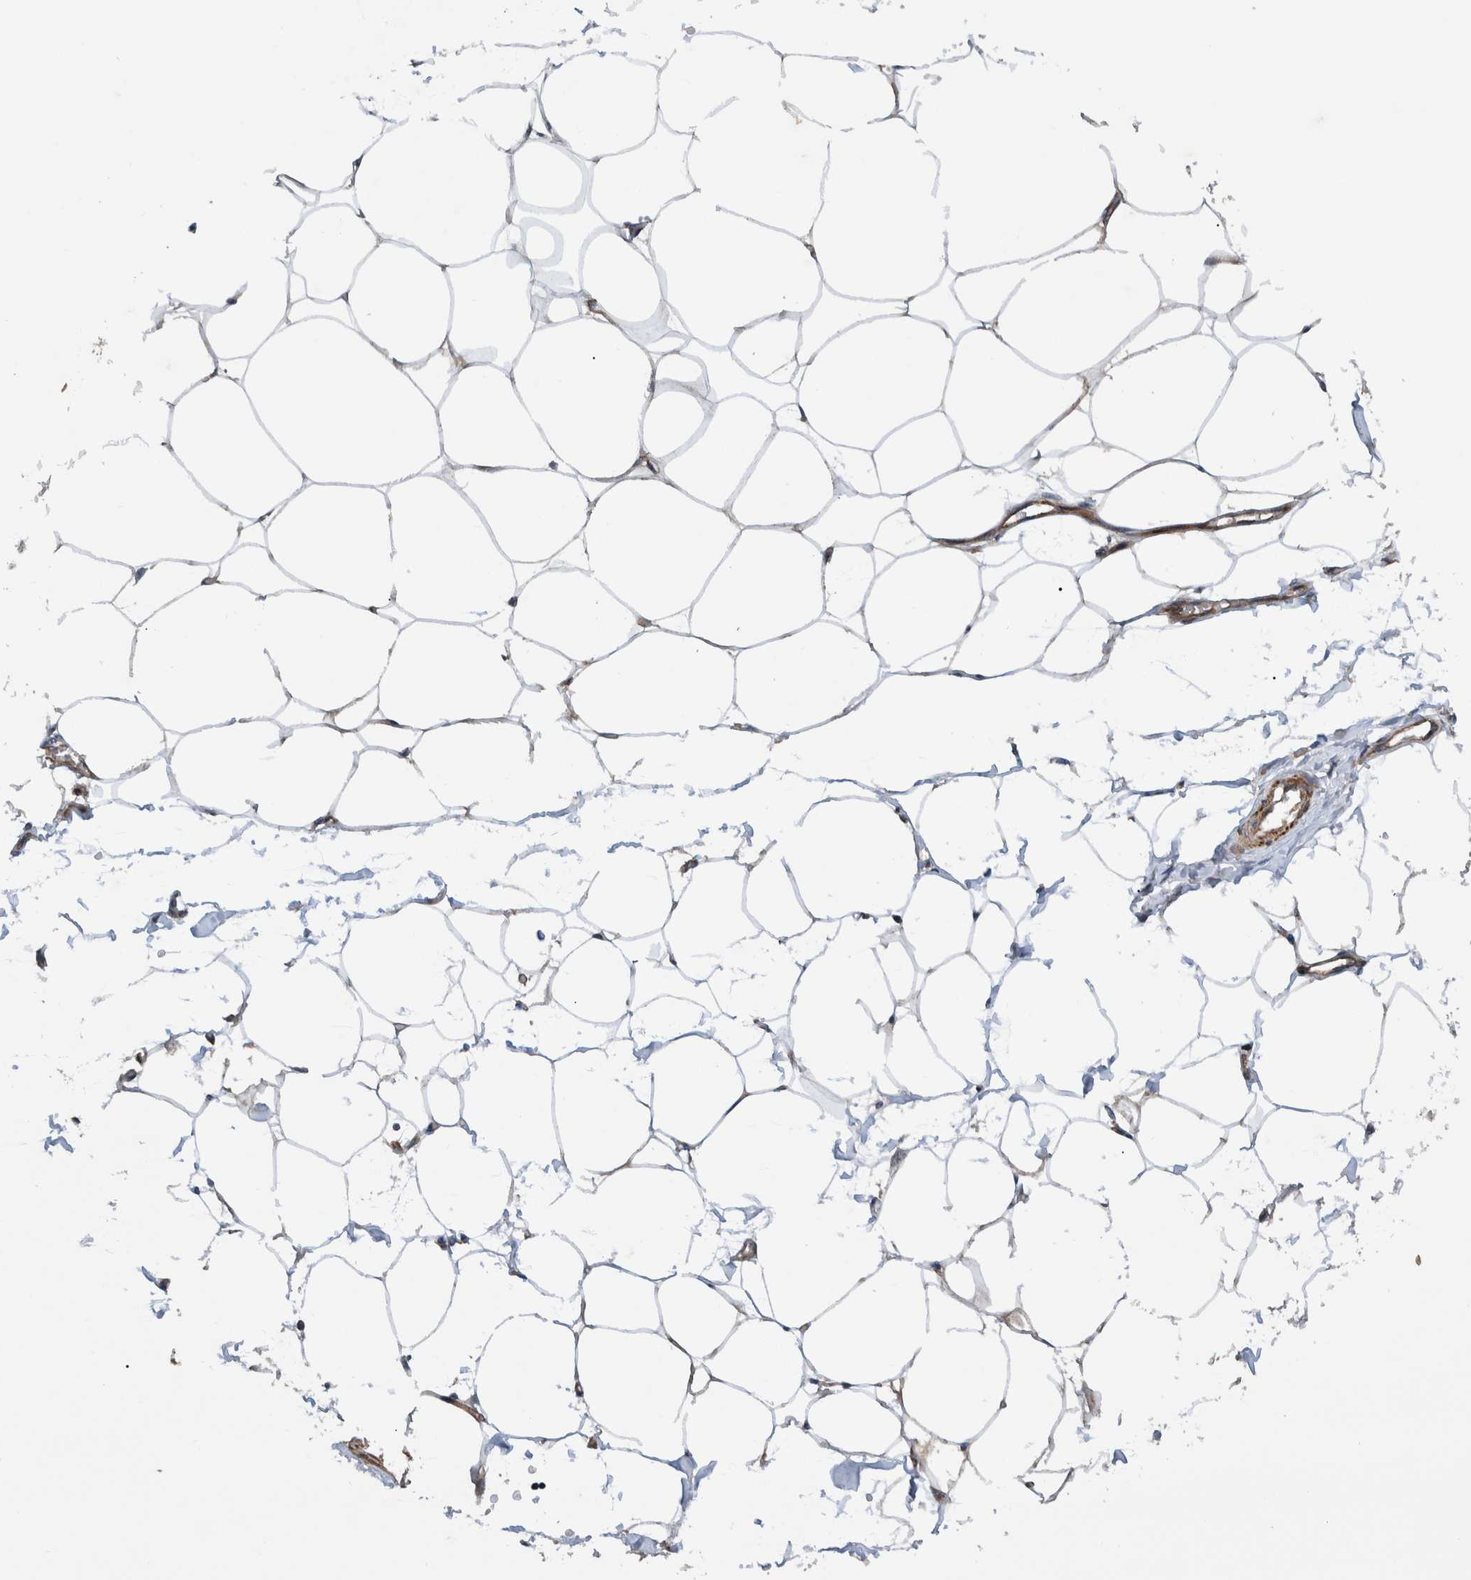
{"staining": {"intensity": "negative", "quantity": "none", "location": "none"}, "tissue": "adipose tissue", "cell_type": "Adipocytes", "image_type": "normal", "snomed": [{"axis": "morphology", "description": "Normal tissue, NOS"}, {"axis": "morphology", "description": "Adenocarcinoma, NOS"}, {"axis": "topography", "description": "Colon"}, {"axis": "topography", "description": "Peripheral nerve tissue"}], "caption": "DAB (3,3'-diaminobenzidine) immunohistochemical staining of benign adipose tissue shows no significant positivity in adipocytes. Brightfield microscopy of IHC stained with DAB (brown) and hematoxylin (blue), captured at high magnification.", "gene": "GRPEL2", "patient": {"sex": "male", "age": 14}}